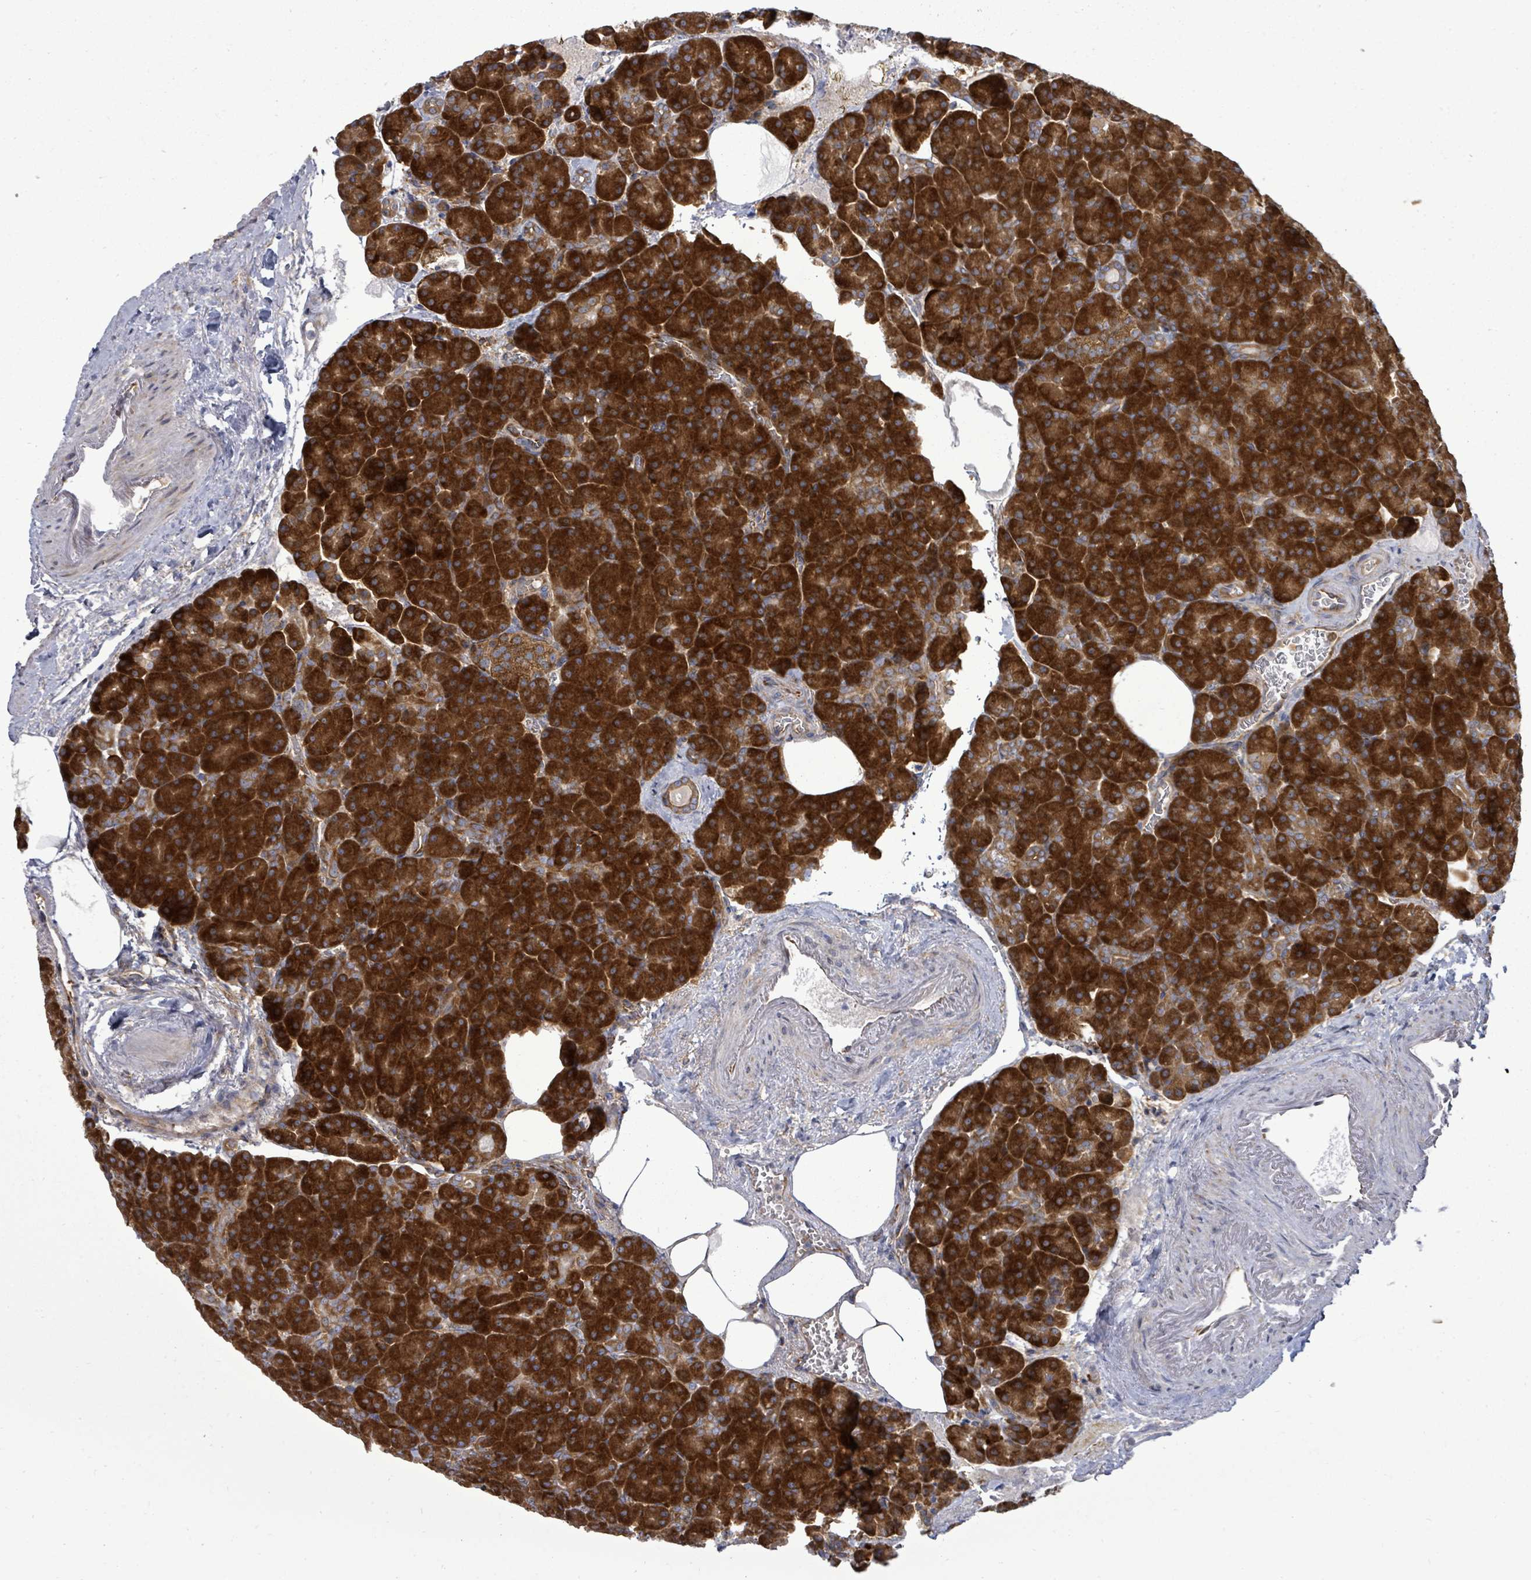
{"staining": {"intensity": "strong", "quantity": ">75%", "location": "cytoplasmic/membranous"}, "tissue": "pancreas", "cell_type": "Exocrine glandular cells", "image_type": "normal", "snomed": [{"axis": "morphology", "description": "Normal tissue, NOS"}, {"axis": "topography", "description": "Pancreas"}], "caption": "The micrograph reveals a brown stain indicating the presence of a protein in the cytoplasmic/membranous of exocrine glandular cells in pancreas.", "gene": "EIF3CL", "patient": {"sex": "female", "age": 74}}